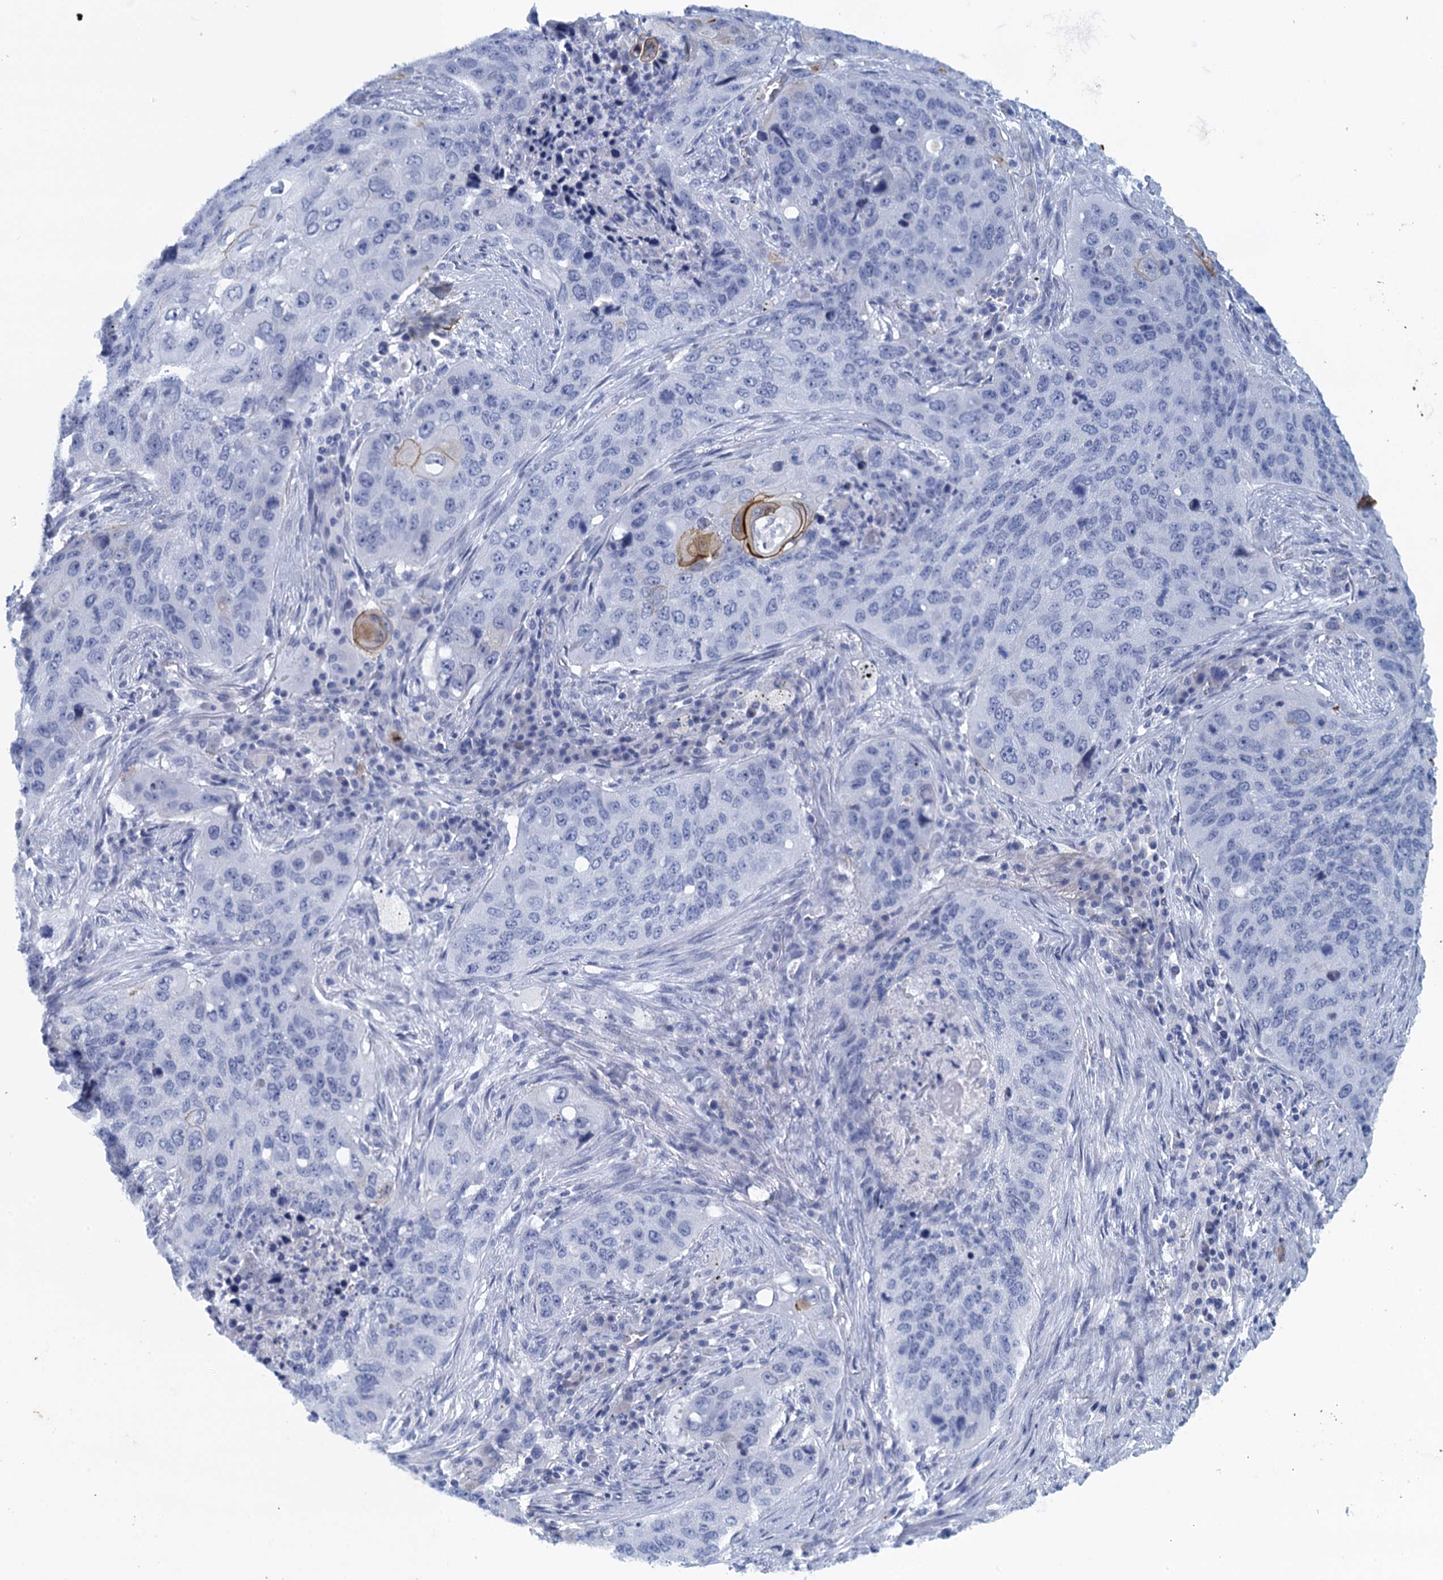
{"staining": {"intensity": "moderate", "quantity": "<25%", "location": "cytoplasmic/membranous"}, "tissue": "lung cancer", "cell_type": "Tumor cells", "image_type": "cancer", "snomed": [{"axis": "morphology", "description": "Squamous cell carcinoma, NOS"}, {"axis": "topography", "description": "Lung"}], "caption": "Lung squamous cell carcinoma stained for a protein (brown) displays moderate cytoplasmic/membranous positive staining in about <25% of tumor cells.", "gene": "SCEL", "patient": {"sex": "female", "age": 63}}